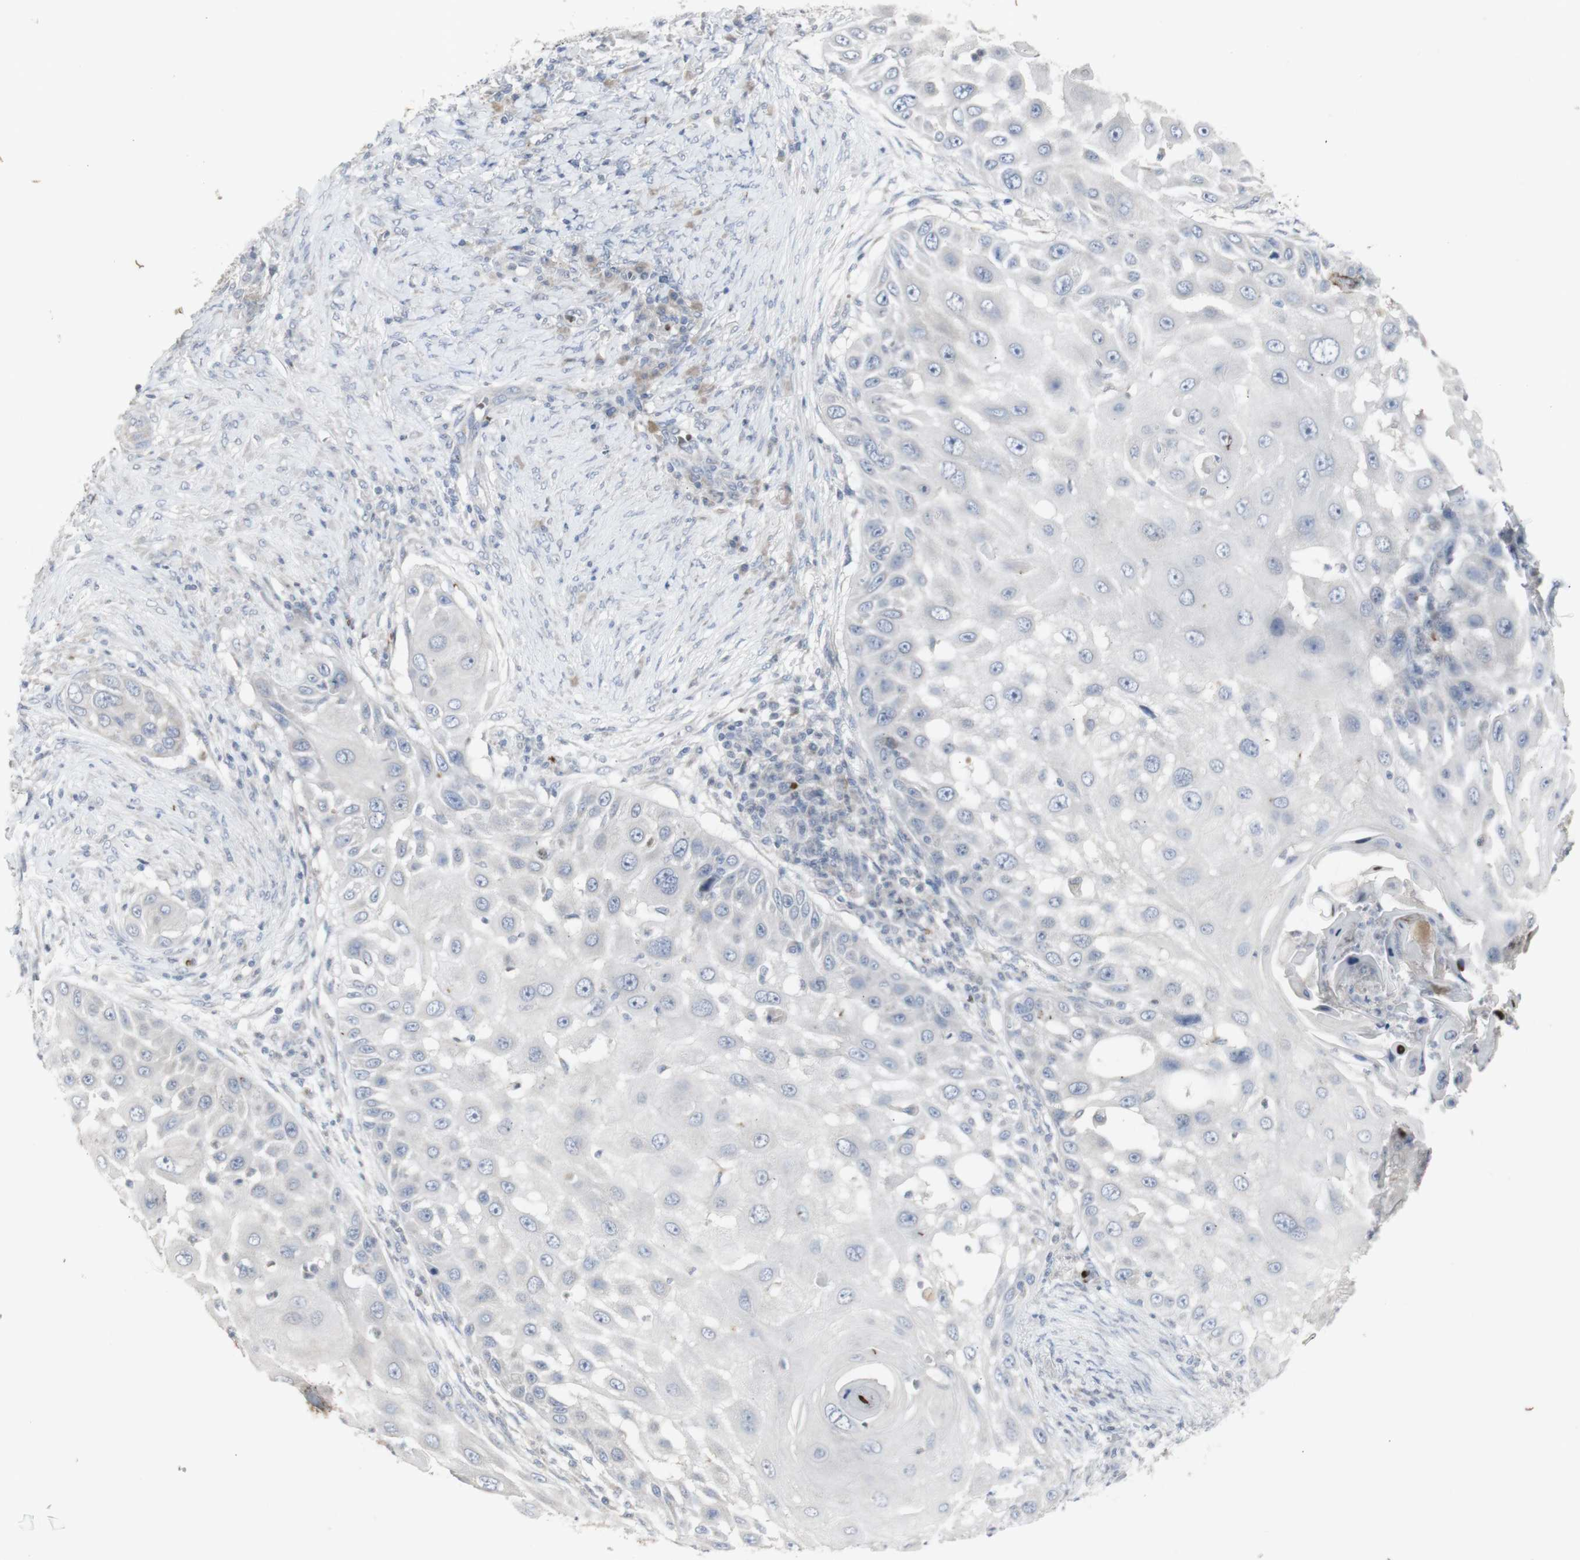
{"staining": {"intensity": "weak", "quantity": ">75%", "location": "cytoplasmic/membranous"}, "tissue": "skin cancer", "cell_type": "Tumor cells", "image_type": "cancer", "snomed": [{"axis": "morphology", "description": "Squamous cell carcinoma, NOS"}, {"axis": "topography", "description": "Skin"}], "caption": "Immunohistochemistry image of skin cancer (squamous cell carcinoma) stained for a protein (brown), which displays low levels of weak cytoplasmic/membranous staining in about >75% of tumor cells.", "gene": "INS", "patient": {"sex": "female", "age": 44}}